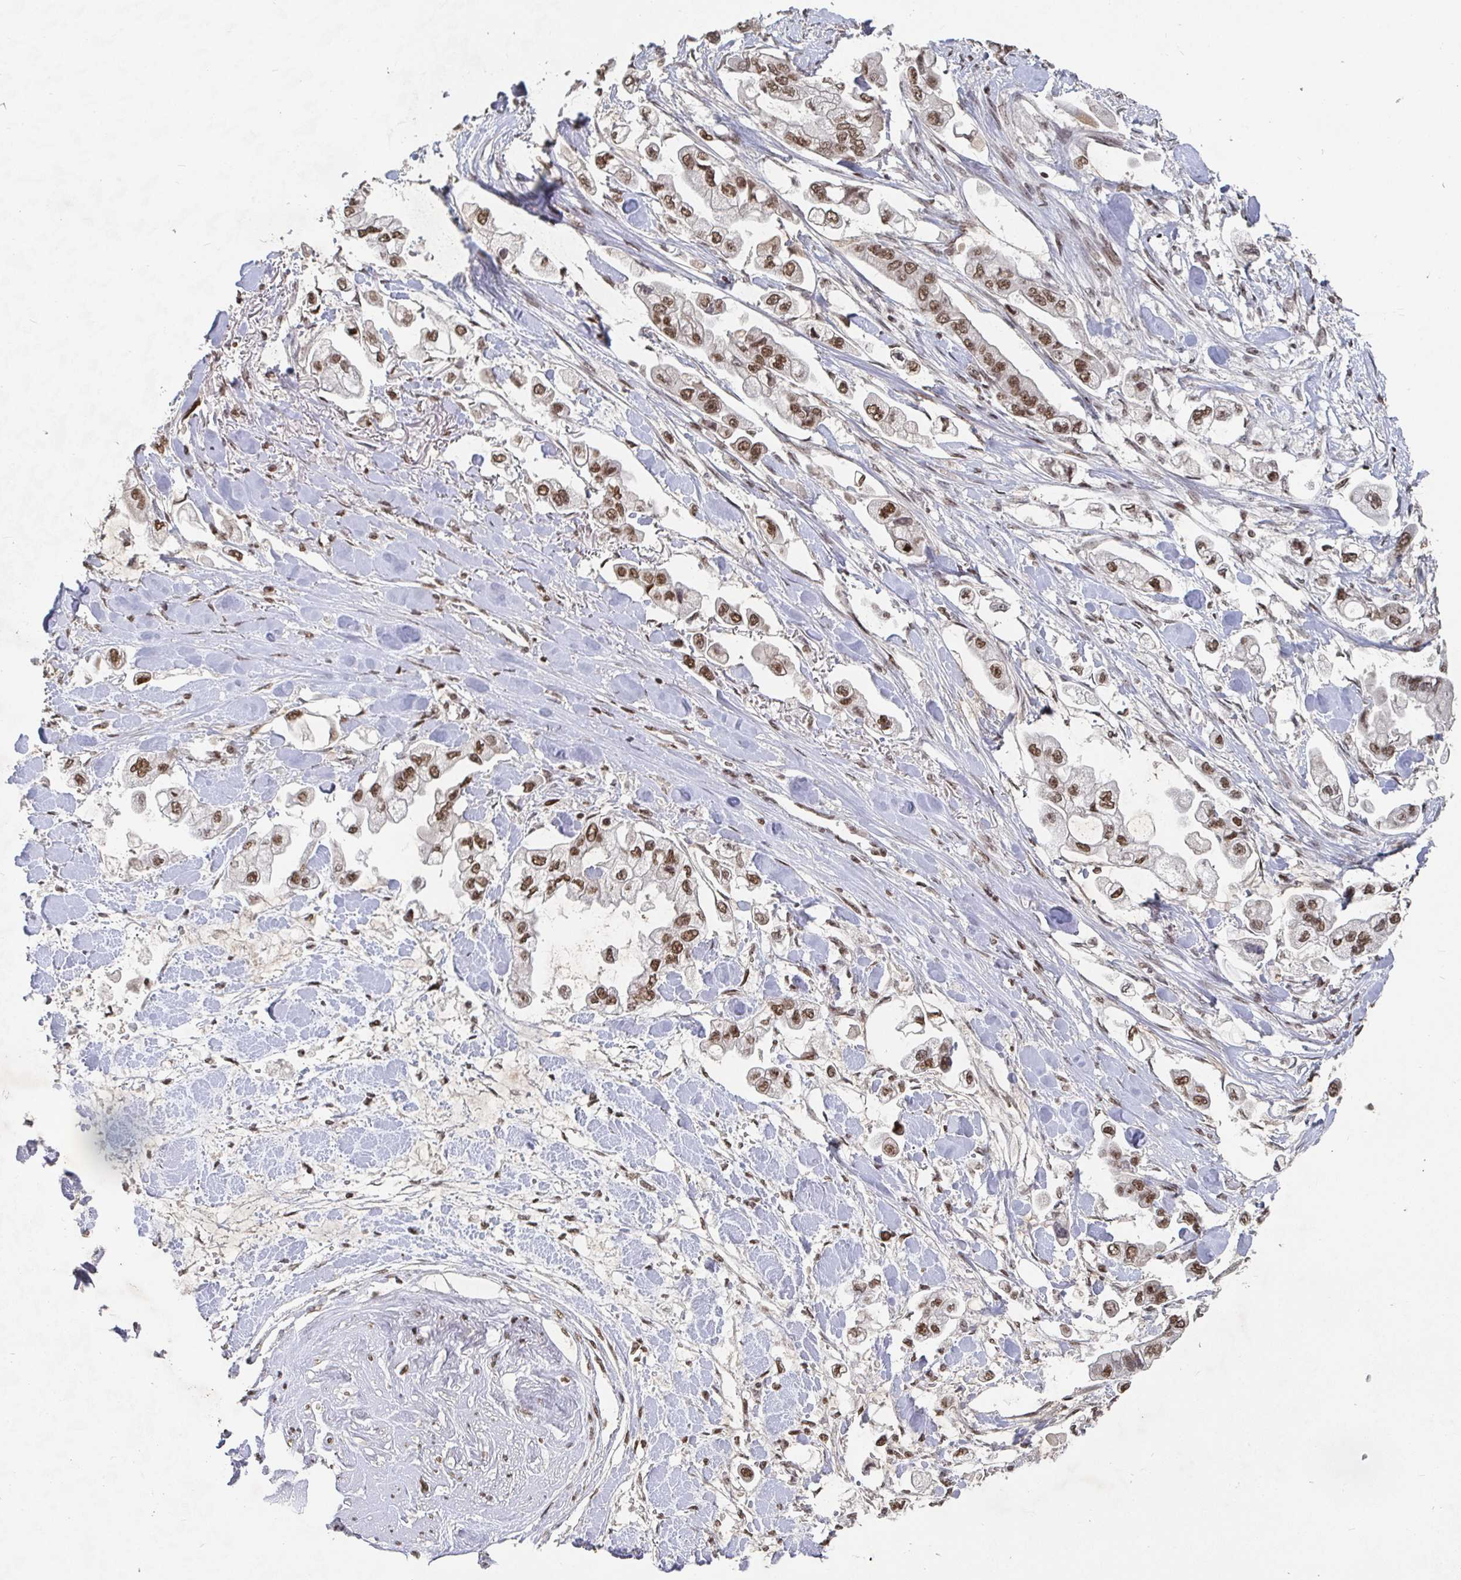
{"staining": {"intensity": "moderate", "quantity": ">75%", "location": "nuclear"}, "tissue": "stomach cancer", "cell_type": "Tumor cells", "image_type": "cancer", "snomed": [{"axis": "morphology", "description": "Adenocarcinoma, NOS"}, {"axis": "topography", "description": "Stomach"}], "caption": "Stomach adenocarcinoma stained for a protein (brown) displays moderate nuclear positive expression in approximately >75% of tumor cells.", "gene": "ZDHHC12", "patient": {"sex": "male", "age": 62}}